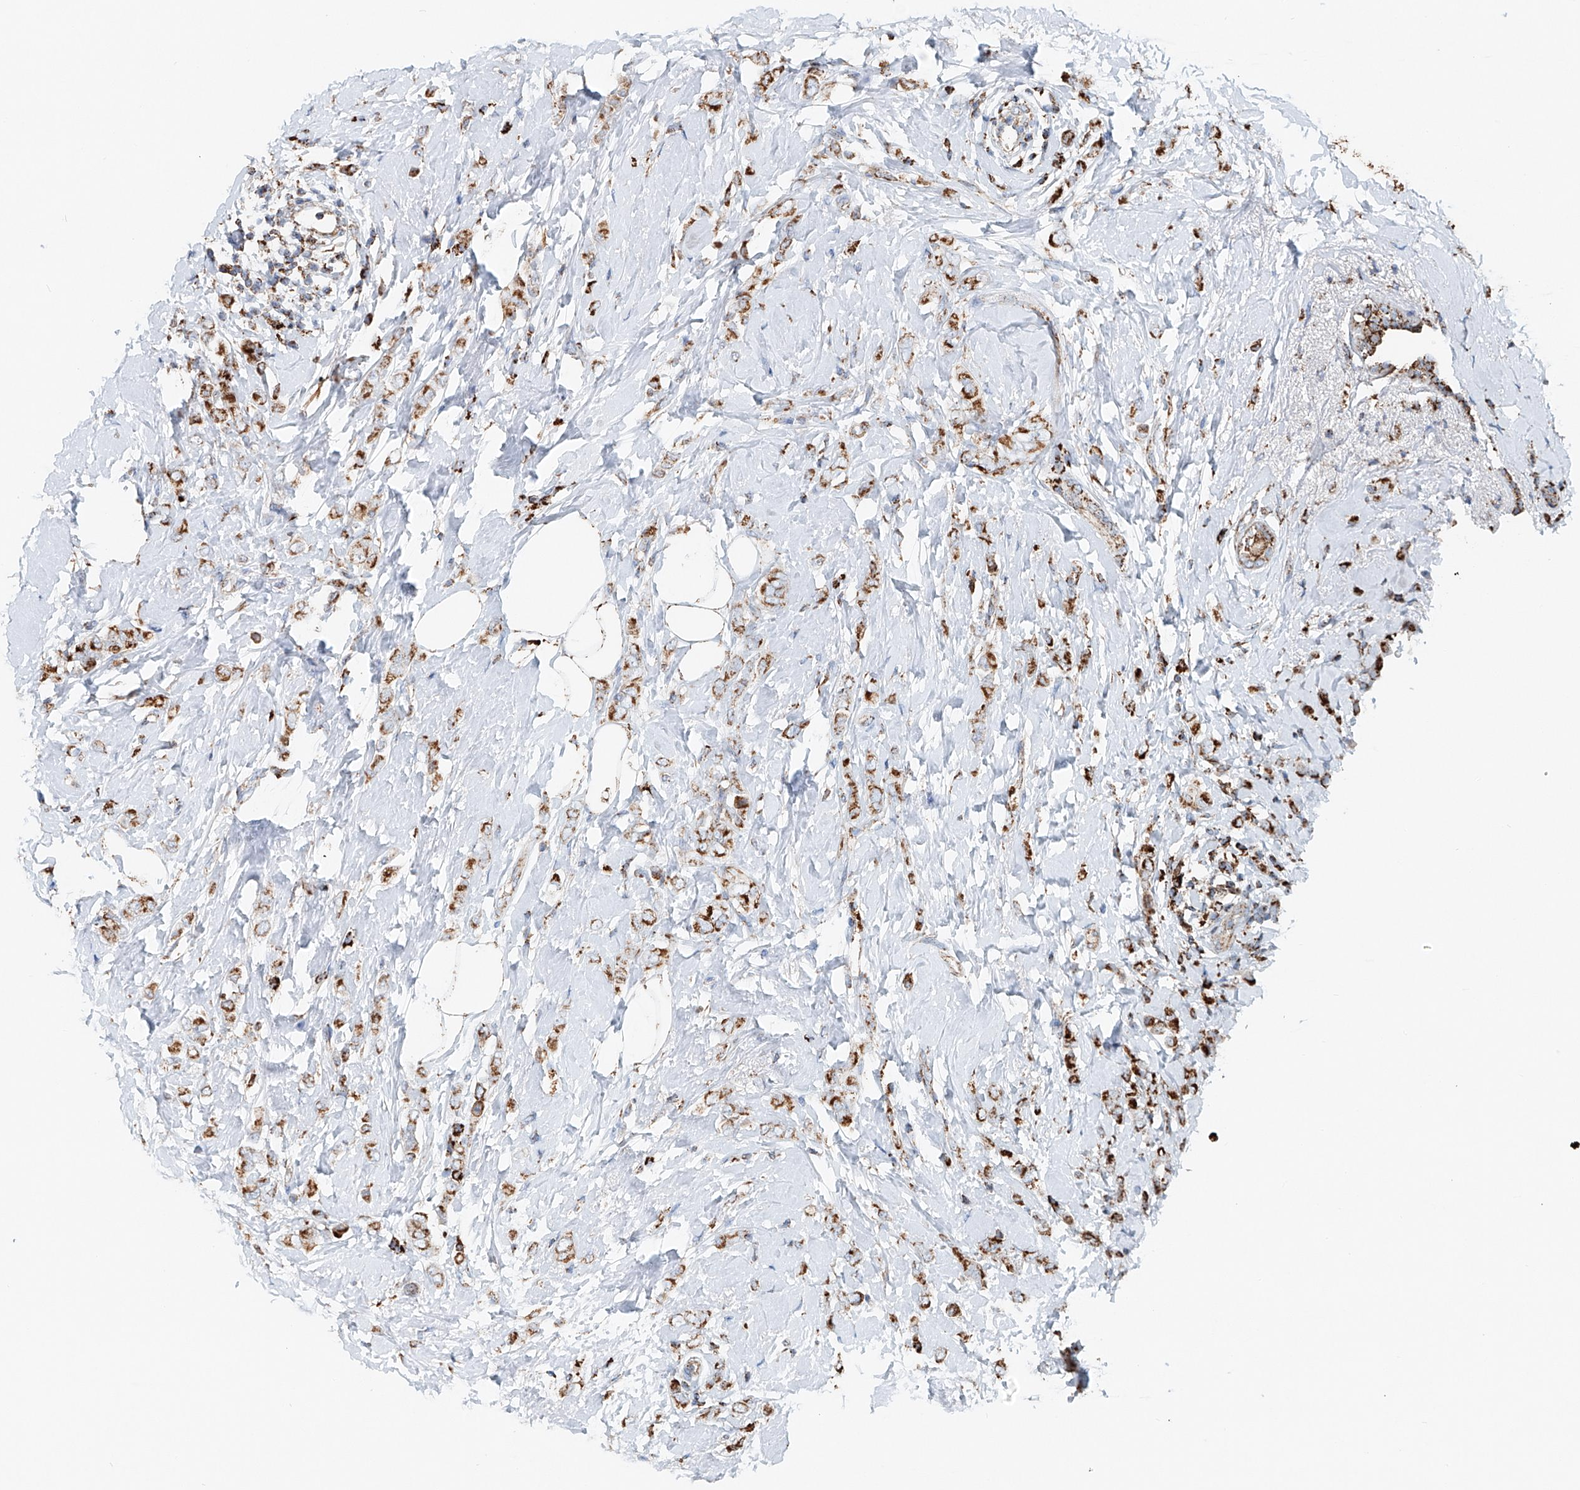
{"staining": {"intensity": "strong", "quantity": ">75%", "location": "cytoplasmic/membranous"}, "tissue": "breast cancer", "cell_type": "Tumor cells", "image_type": "cancer", "snomed": [{"axis": "morphology", "description": "Lobular carcinoma"}, {"axis": "topography", "description": "Breast"}], "caption": "A brown stain labels strong cytoplasmic/membranous staining of a protein in human breast cancer tumor cells.", "gene": "CARD10", "patient": {"sex": "female", "age": 47}}